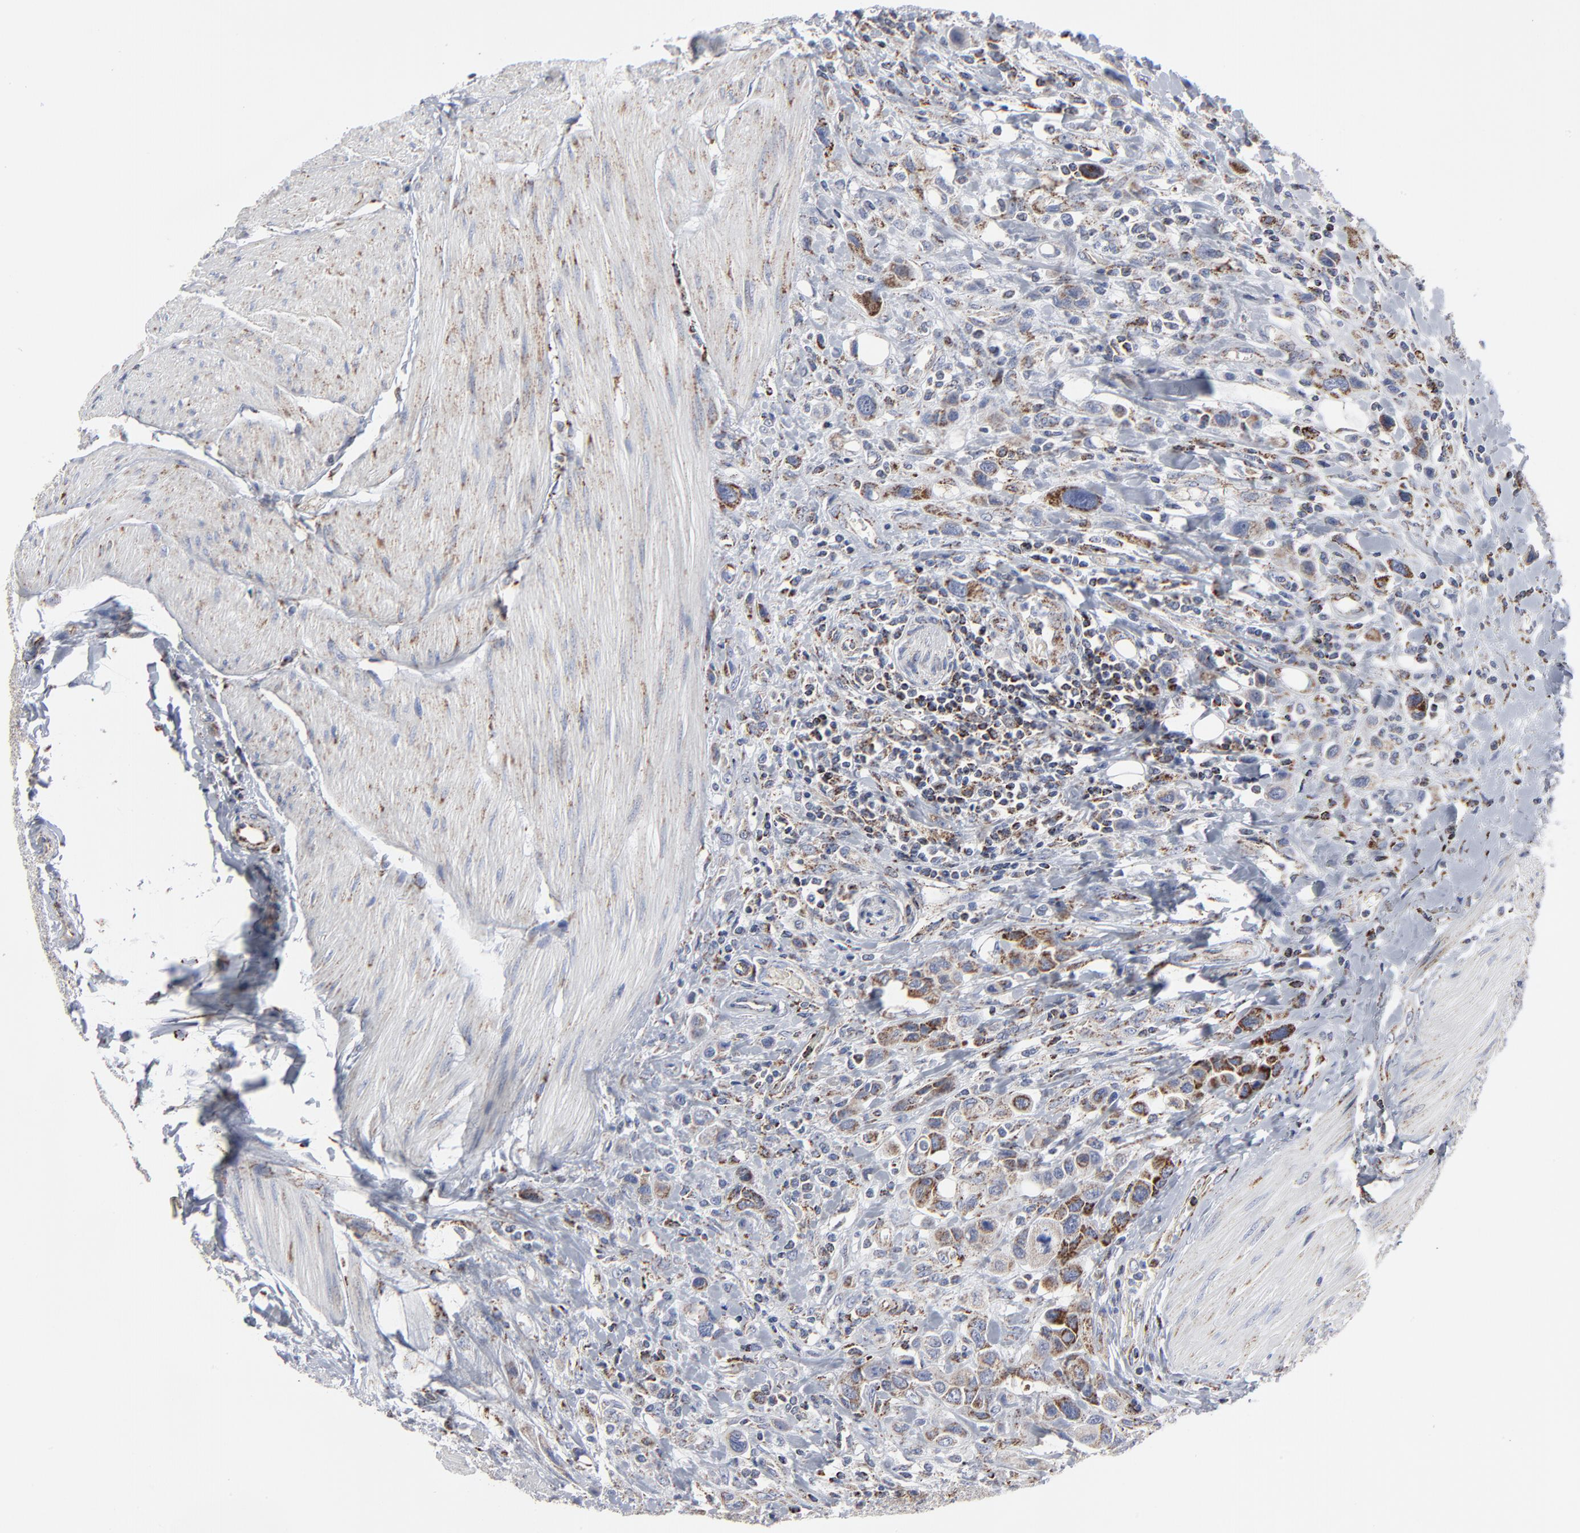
{"staining": {"intensity": "moderate", "quantity": "25%-75%", "location": "cytoplasmic/membranous"}, "tissue": "urothelial cancer", "cell_type": "Tumor cells", "image_type": "cancer", "snomed": [{"axis": "morphology", "description": "Urothelial carcinoma, High grade"}, {"axis": "topography", "description": "Urinary bladder"}], "caption": "Human urothelial cancer stained with a brown dye shows moderate cytoplasmic/membranous positive positivity in about 25%-75% of tumor cells.", "gene": "TXNRD2", "patient": {"sex": "male", "age": 50}}